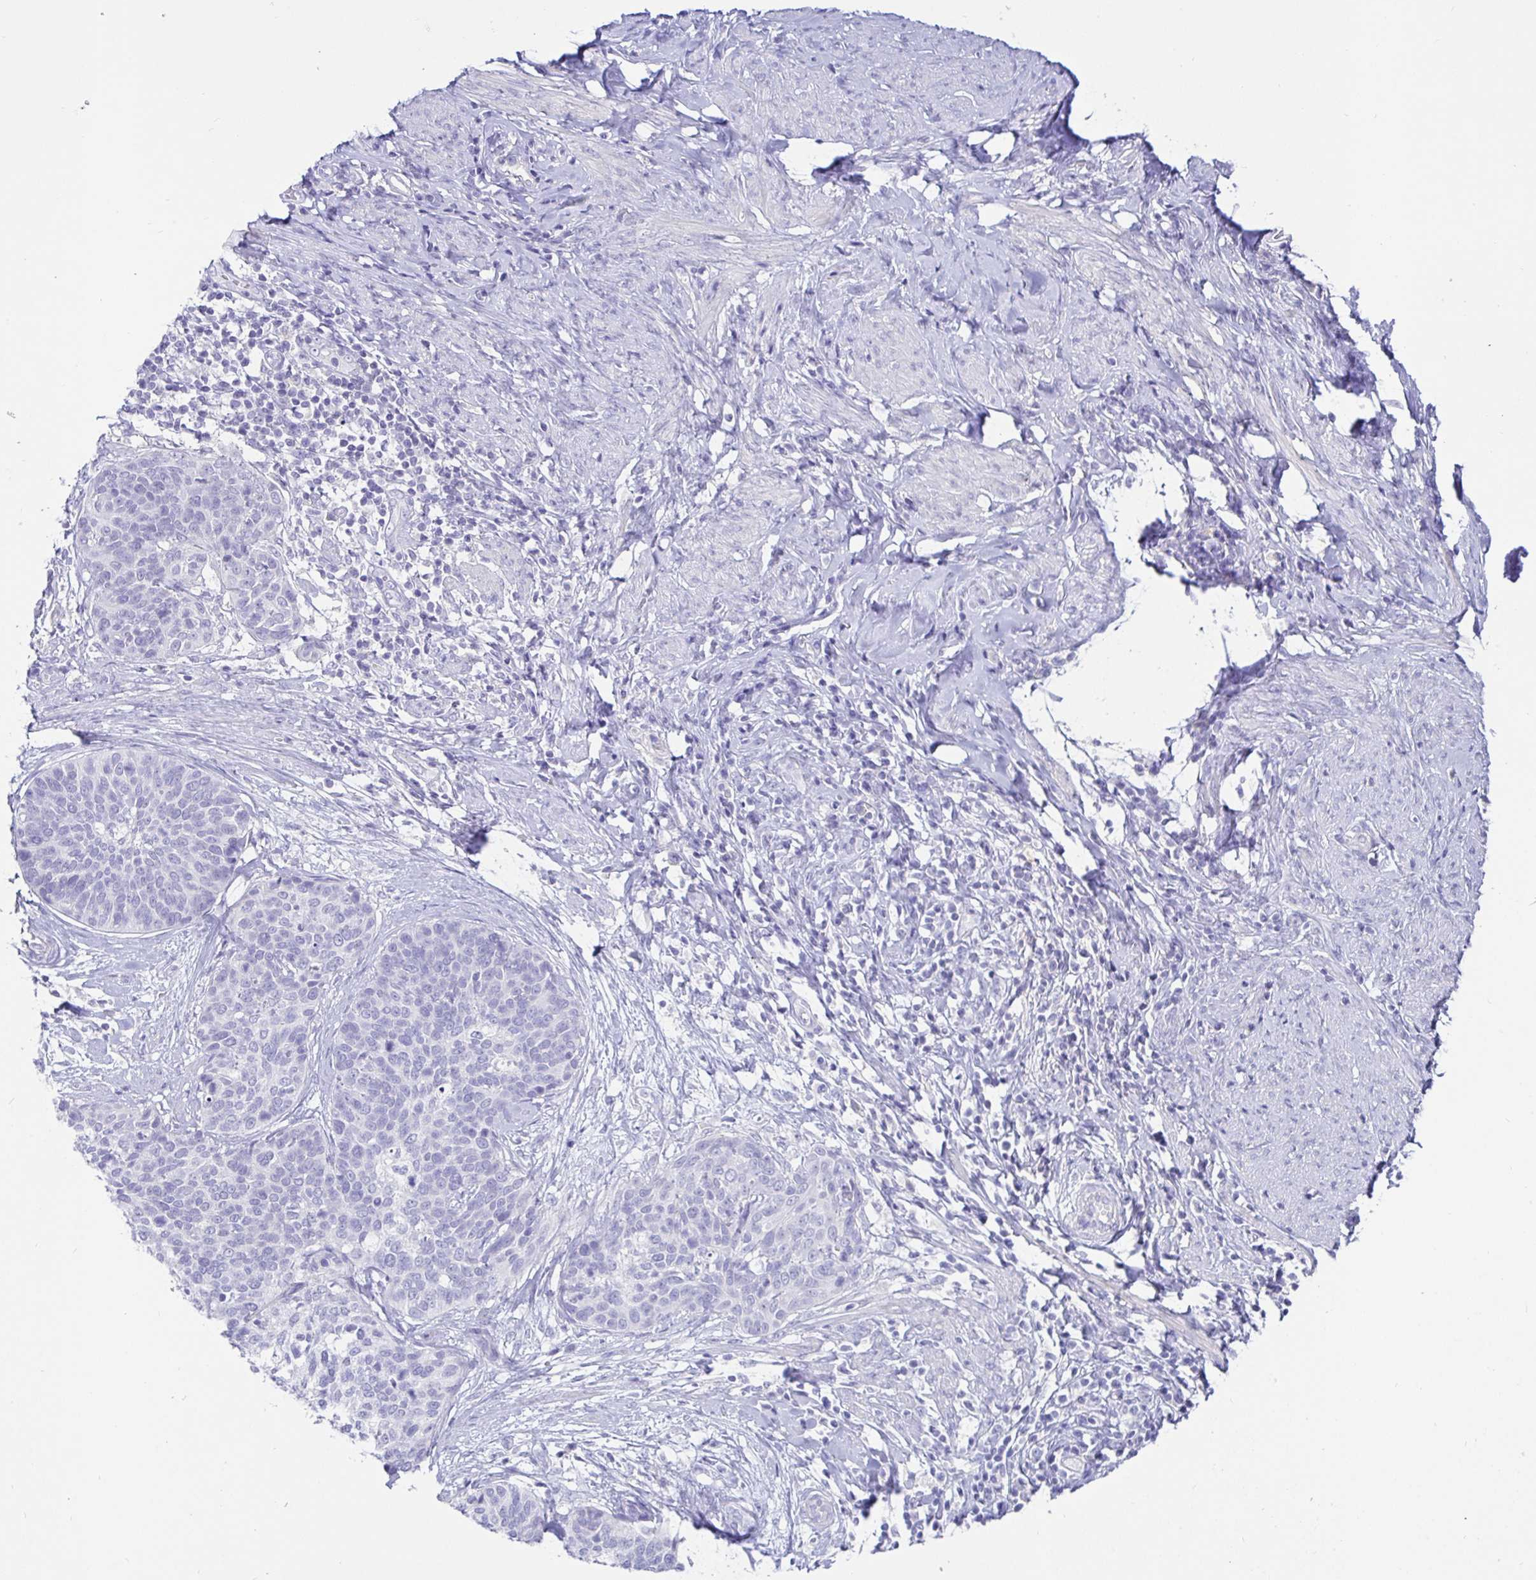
{"staining": {"intensity": "negative", "quantity": "none", "location": "none"}, "tissue": "cervical cancer", "cell_type": "Tumor cells", "image_type": "cancer", "snomed": [{"axis": "morphology", "description": "Squamous cell carcinoma, NOS"}, {"axis": "topography", "description": "Cervix"}], "caption": "IHC of human squamous cell carcinoma (cervical) shows no expression in tumor cells. (DAB (3,3'-diaminobenzidine) immunohistochemistry with hematoxylin counter stain).", "gene": "TPTE", "patient": {"sex": "female", "age": 69}}